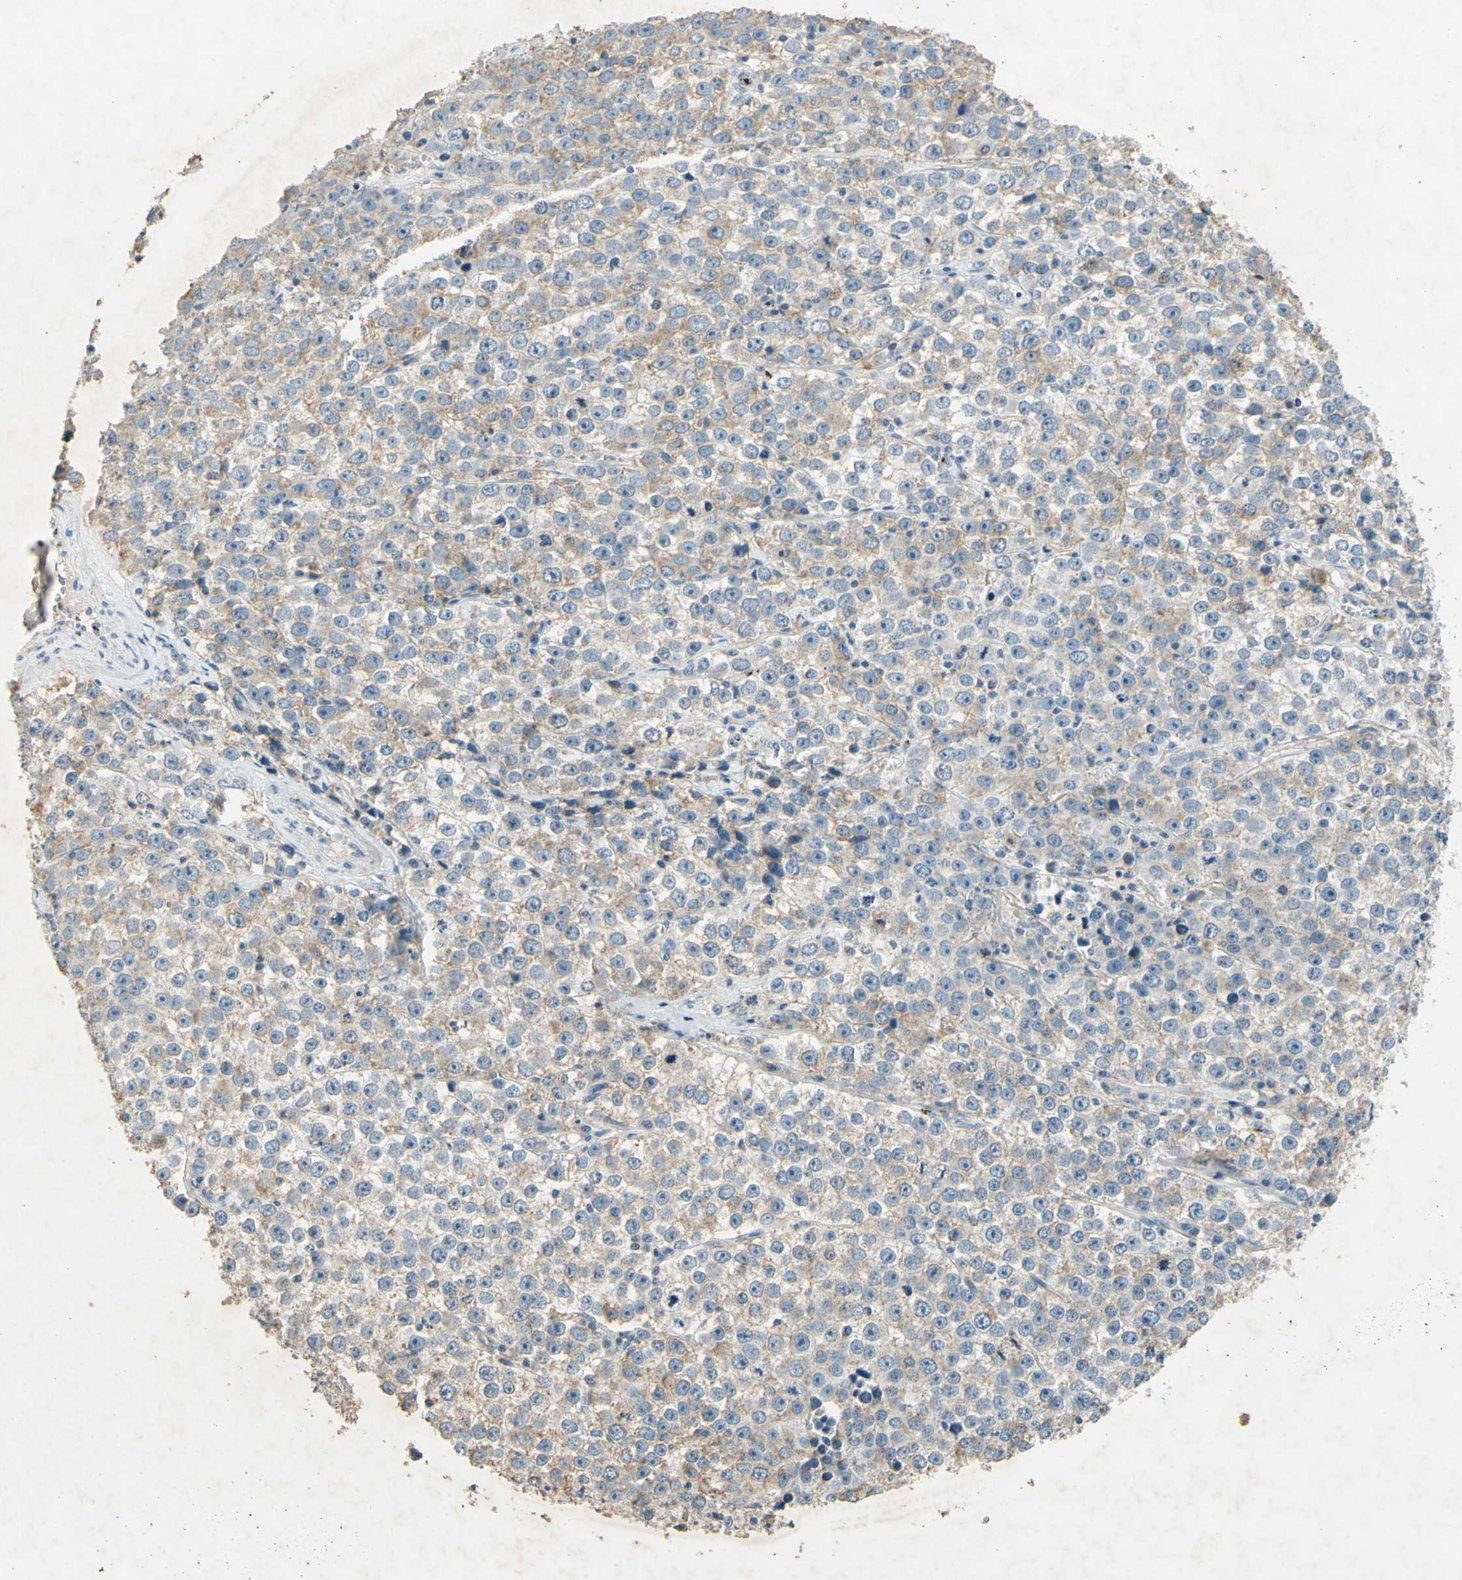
{"staining": {"intensity": "weak", "quantity": ">75%", "location": "cytoplasmic/membranous"}, "tissue": "testis cancer", "cell_type": "Tumor cells", "image_type": "cancer", "snomed": [{"axis": "morphology", "description": "Seminoma, NOS"}, {"axis": "morphology", "description": "Carcinoma, Embryonal, NOS"}, {"axis": "topography", "description": "Testis"}], "caption": "Immunohistochemical staining of human seminoma (testis) shows low levels of weak cytoplasmic/membranous protein positivity in approximately >75% of tumor cells. (IHC, brightfield microscopy, high magnification).", "gene": "CAMK2B", "patient": {"sex": "male", "age": 52}}